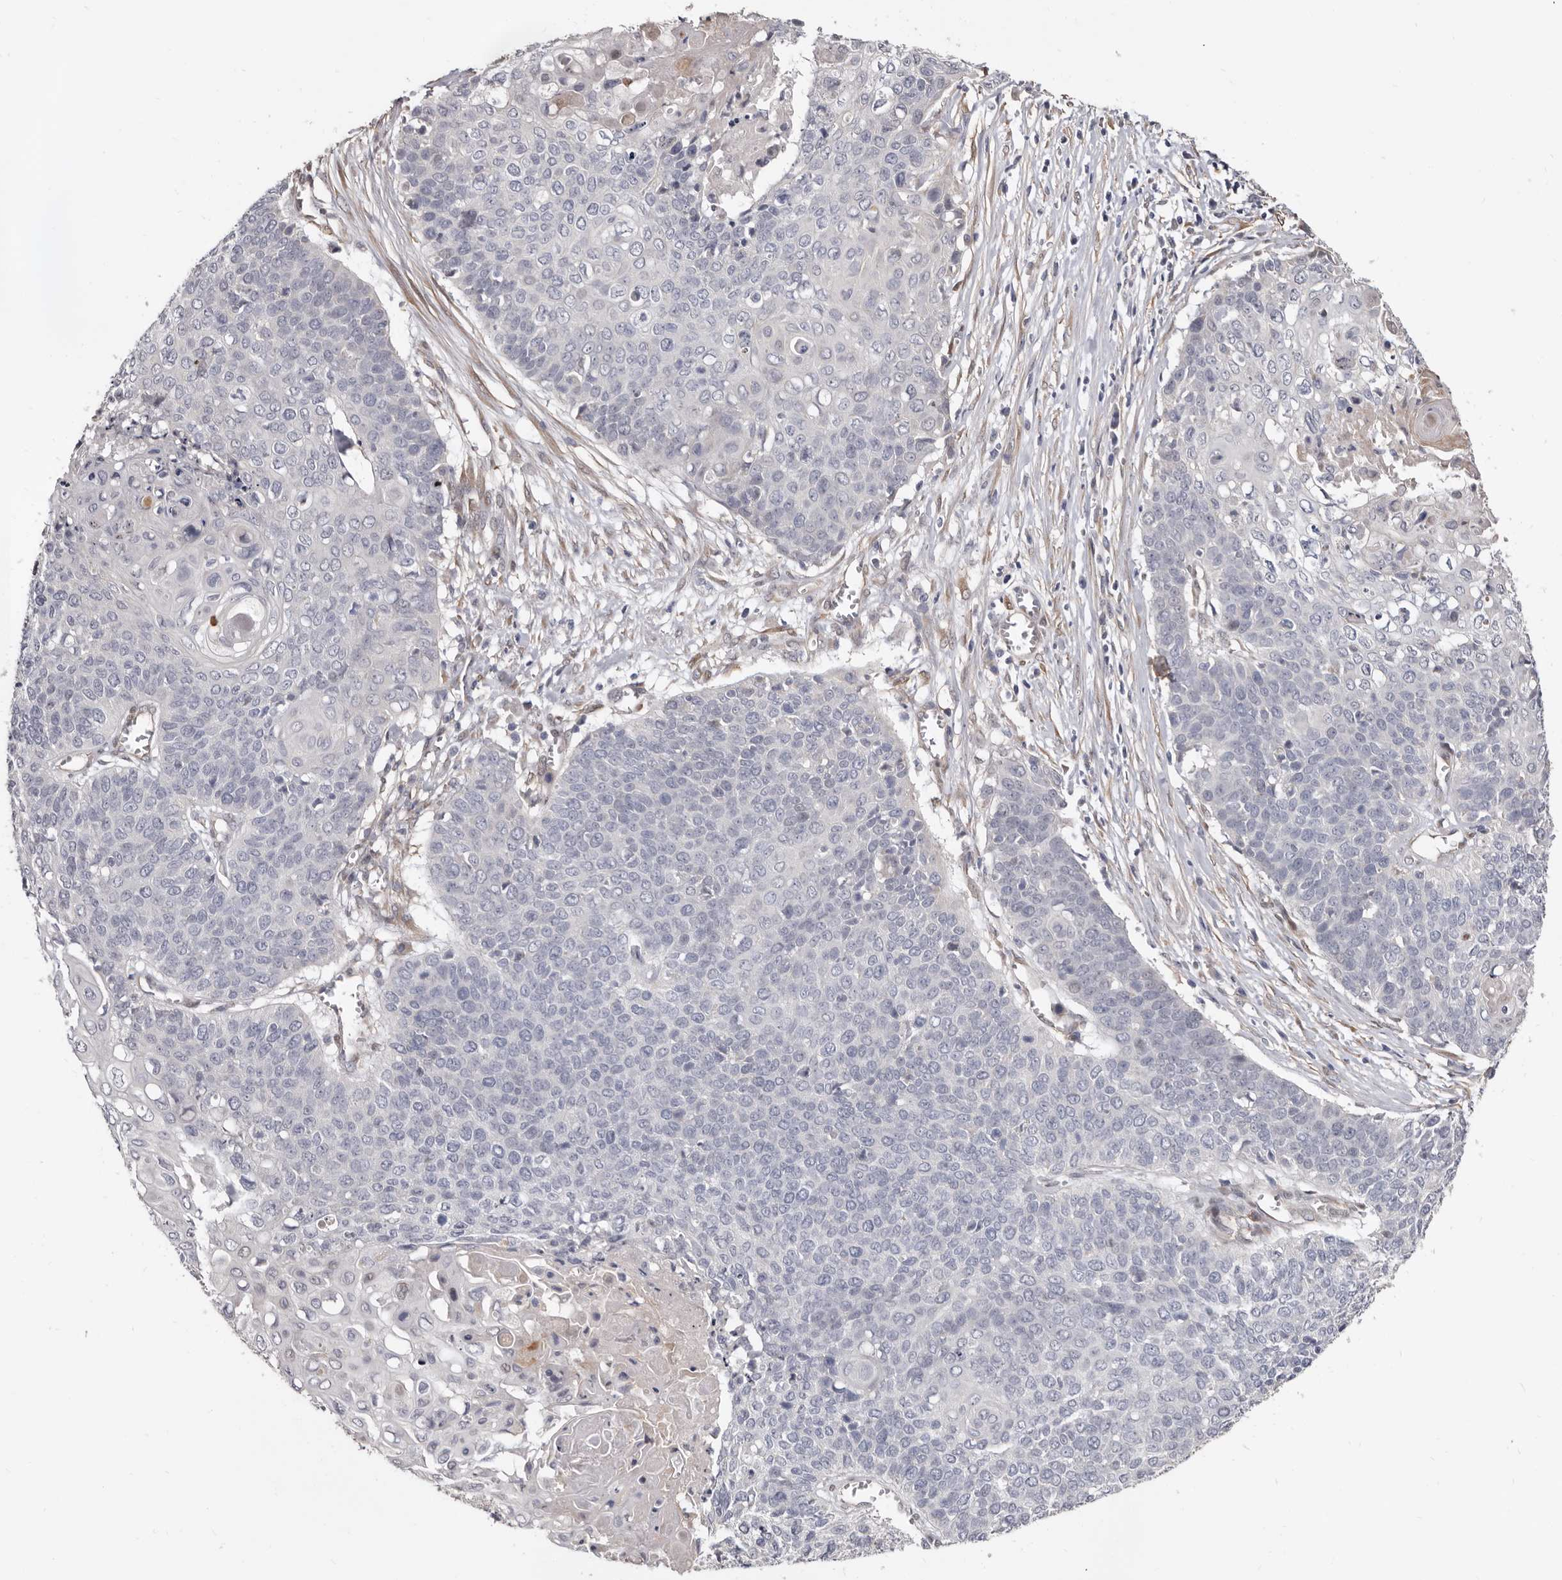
{"staining": {"intensity": "negative", "quantity": "none", "location": "none"}, "tissue": "cervical cancer", "cell_type": "Tumor cells", "image_type": "cancer", "snomed": [{"axis": "morphology", "description": "Squamous cell carcinoma, NOS"}, {"axis": "topography", "description": "Cervix"}], "caption": "Squamous cell carcinoma (cervical) was stained to show a protein in brown. There is no significant positivity in tumor cells.", "gene": "KHDRBS2", "patient": {"sex": "female", "age": 39}}